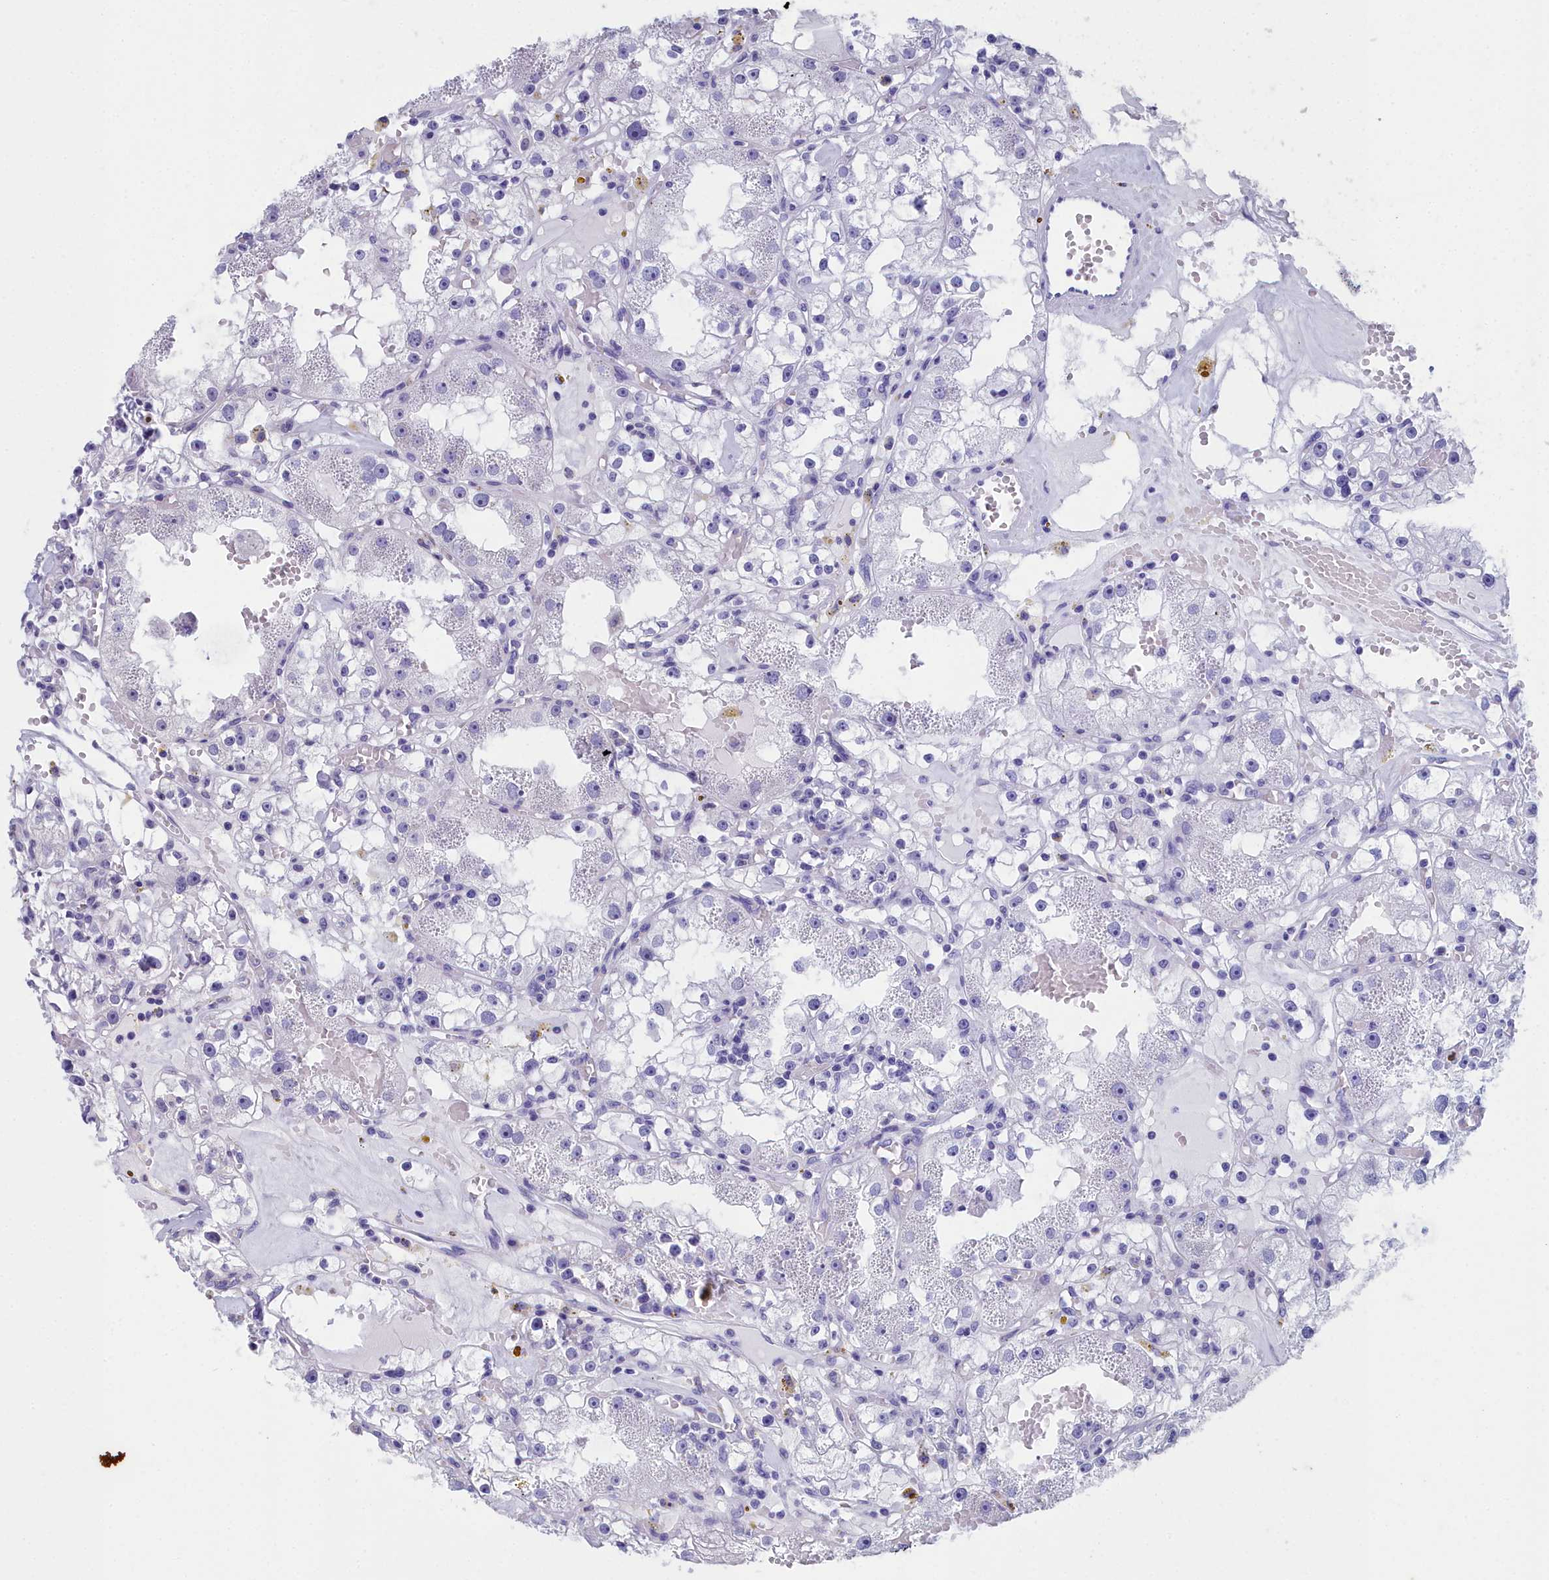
{"staining": {"intensity": "negative", "quantity": "none", "location": "none"}, "tissue": "renal cancer", "cell_type": "Tumor cells", "image_type": "cancer", "snomed": [{"axis": "morphology", "description": "Adenocarcinoma, NOS"}, {"axis": "topography", "description": "Kidney"}], "caption": "Immunohistochemistry (IHC) histopathology image of human renal cancer stained for a protein (brown), which exhibits no positivity in tumor cells.", "gene": "CCDC97", "patient": {"sex": "male", "age": 56}}